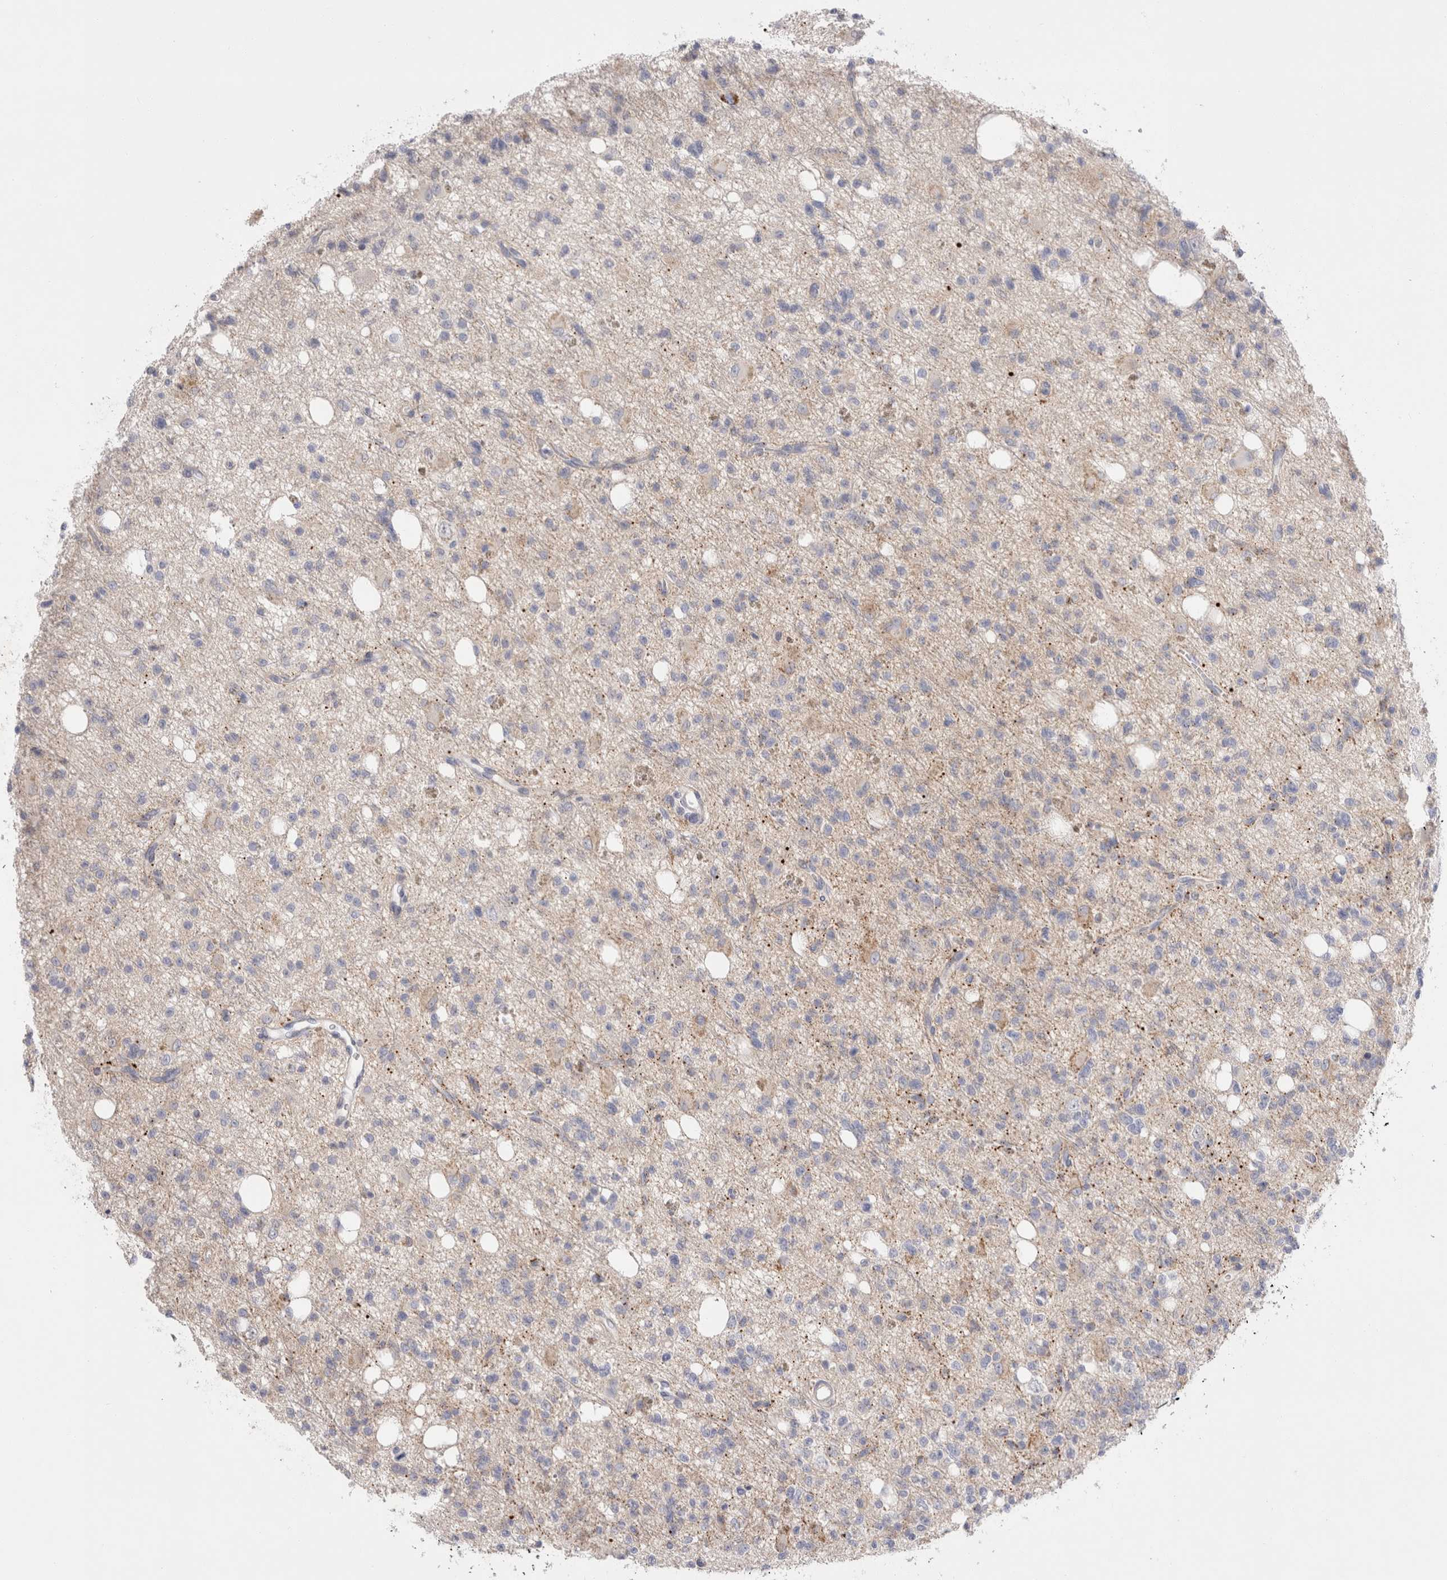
{"staining": {"intensity": "negative", "quantity": "none", "location": "none"}, "tissue": "glioma", "cell_type": "Tumor cells", "image_type": "cancer", "snomed": [{"axis": "morphology", "description": "Glioma, malignant, High grade"}, {"axis": "topography", "description": "Brain"}], "caption": "High magnification brightfield microscopy of glioma stained with DAB (brown) and counterstained with hematoxylin (blue): tumor cells show no significant staining.", "gene": "SPINK2", "patient": {"sex": "female", "age": 62}}